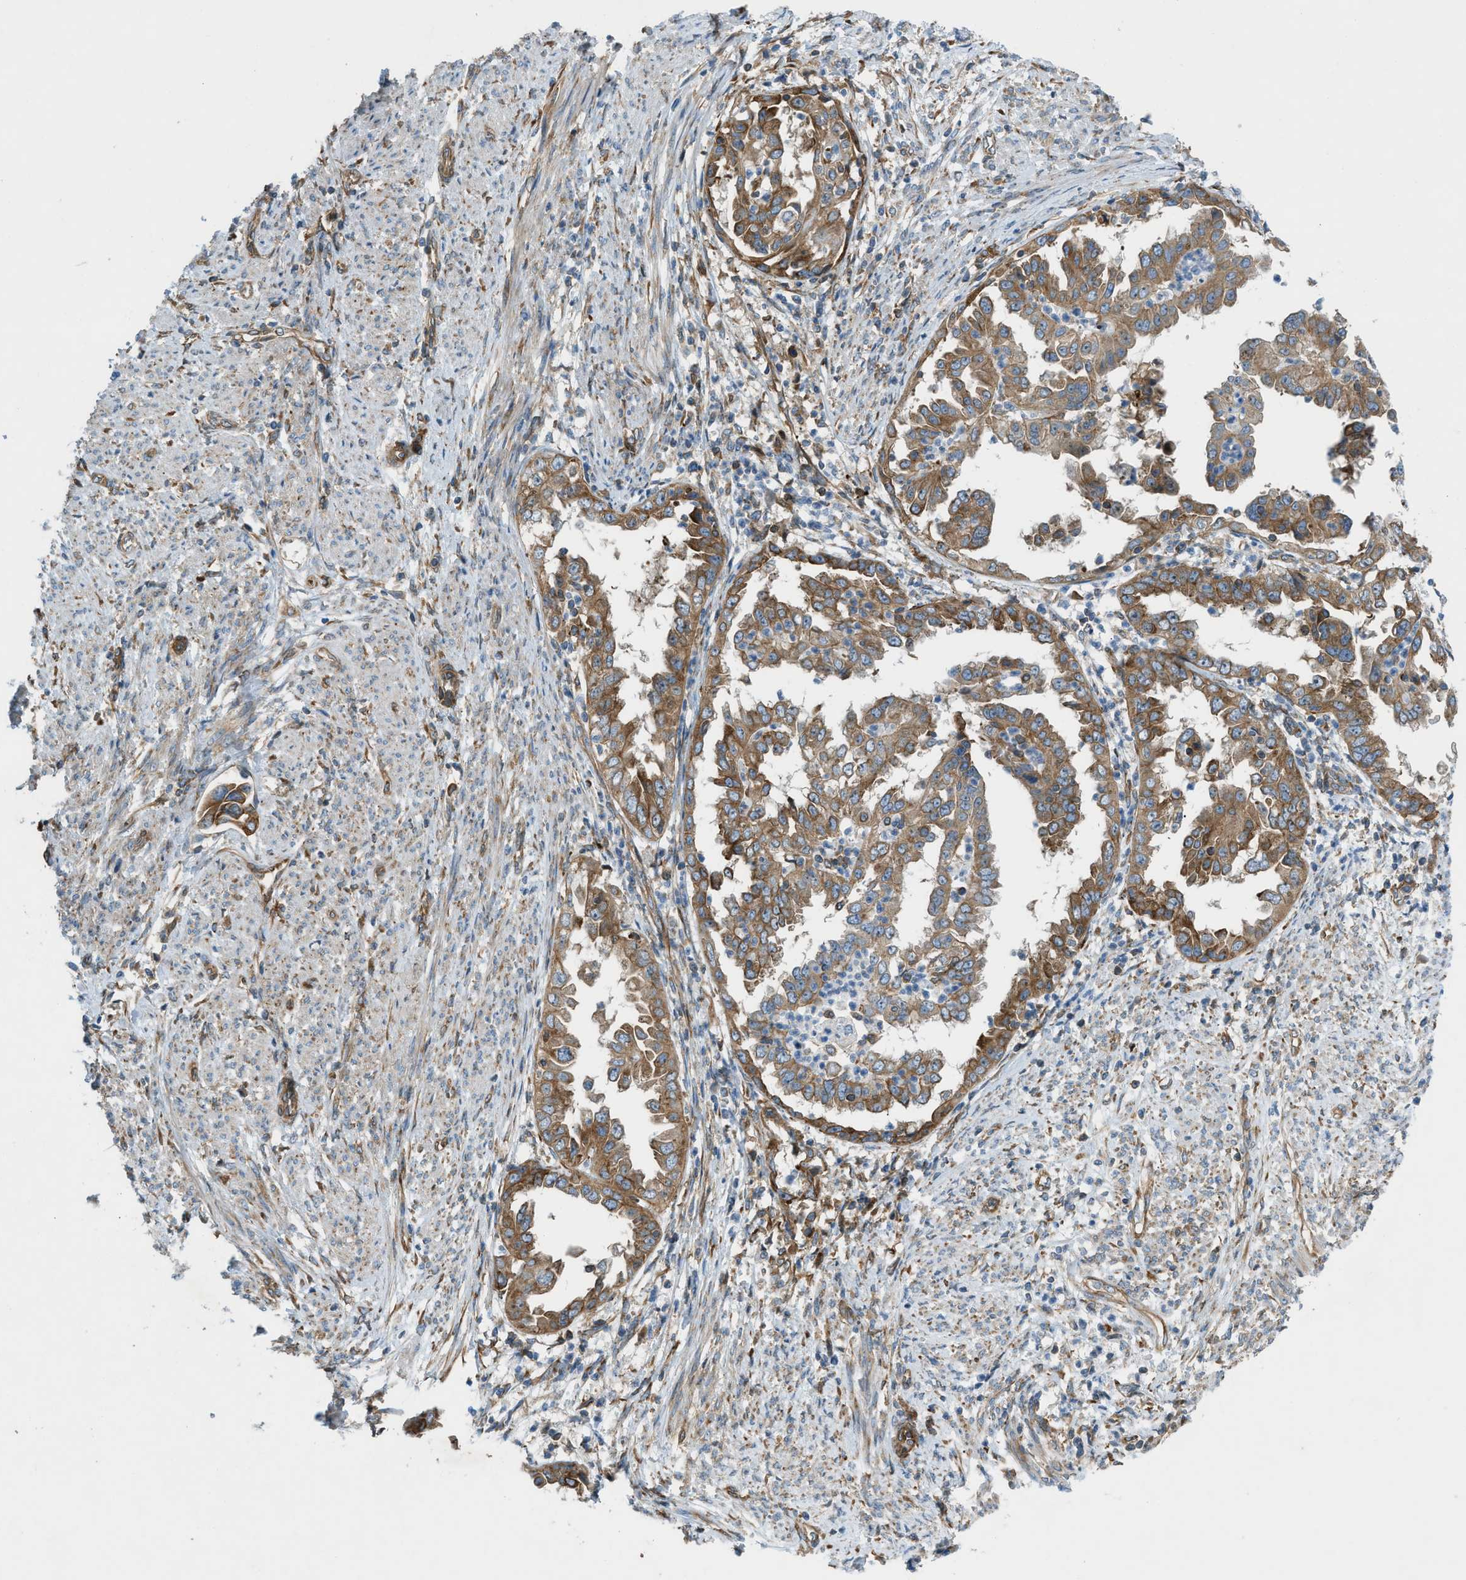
{"staining": {"intensity": "moderate", "quantity": ">75%", "location": "cytoplasmic/membranous"}, "tissue": "endometrial cancer", "cell_type": "Tumor cells", "image_type": "cancer", "snomed": [{"axis": "morphology", "description": "Adenocarcinoma, NOS"}, {"axis": "topography", "description": "Endometrium"}], "caption": "Endometrial cancer (adenocarcinoma) was stained to show a protein in brown. There is medium levels of moderate cytoplasmic/membranous expression in about >75% of tumor cells. Nuclei are stained in blue.", "gene": "DMAC1", "patient": {"sex": "female", "age": 85}}